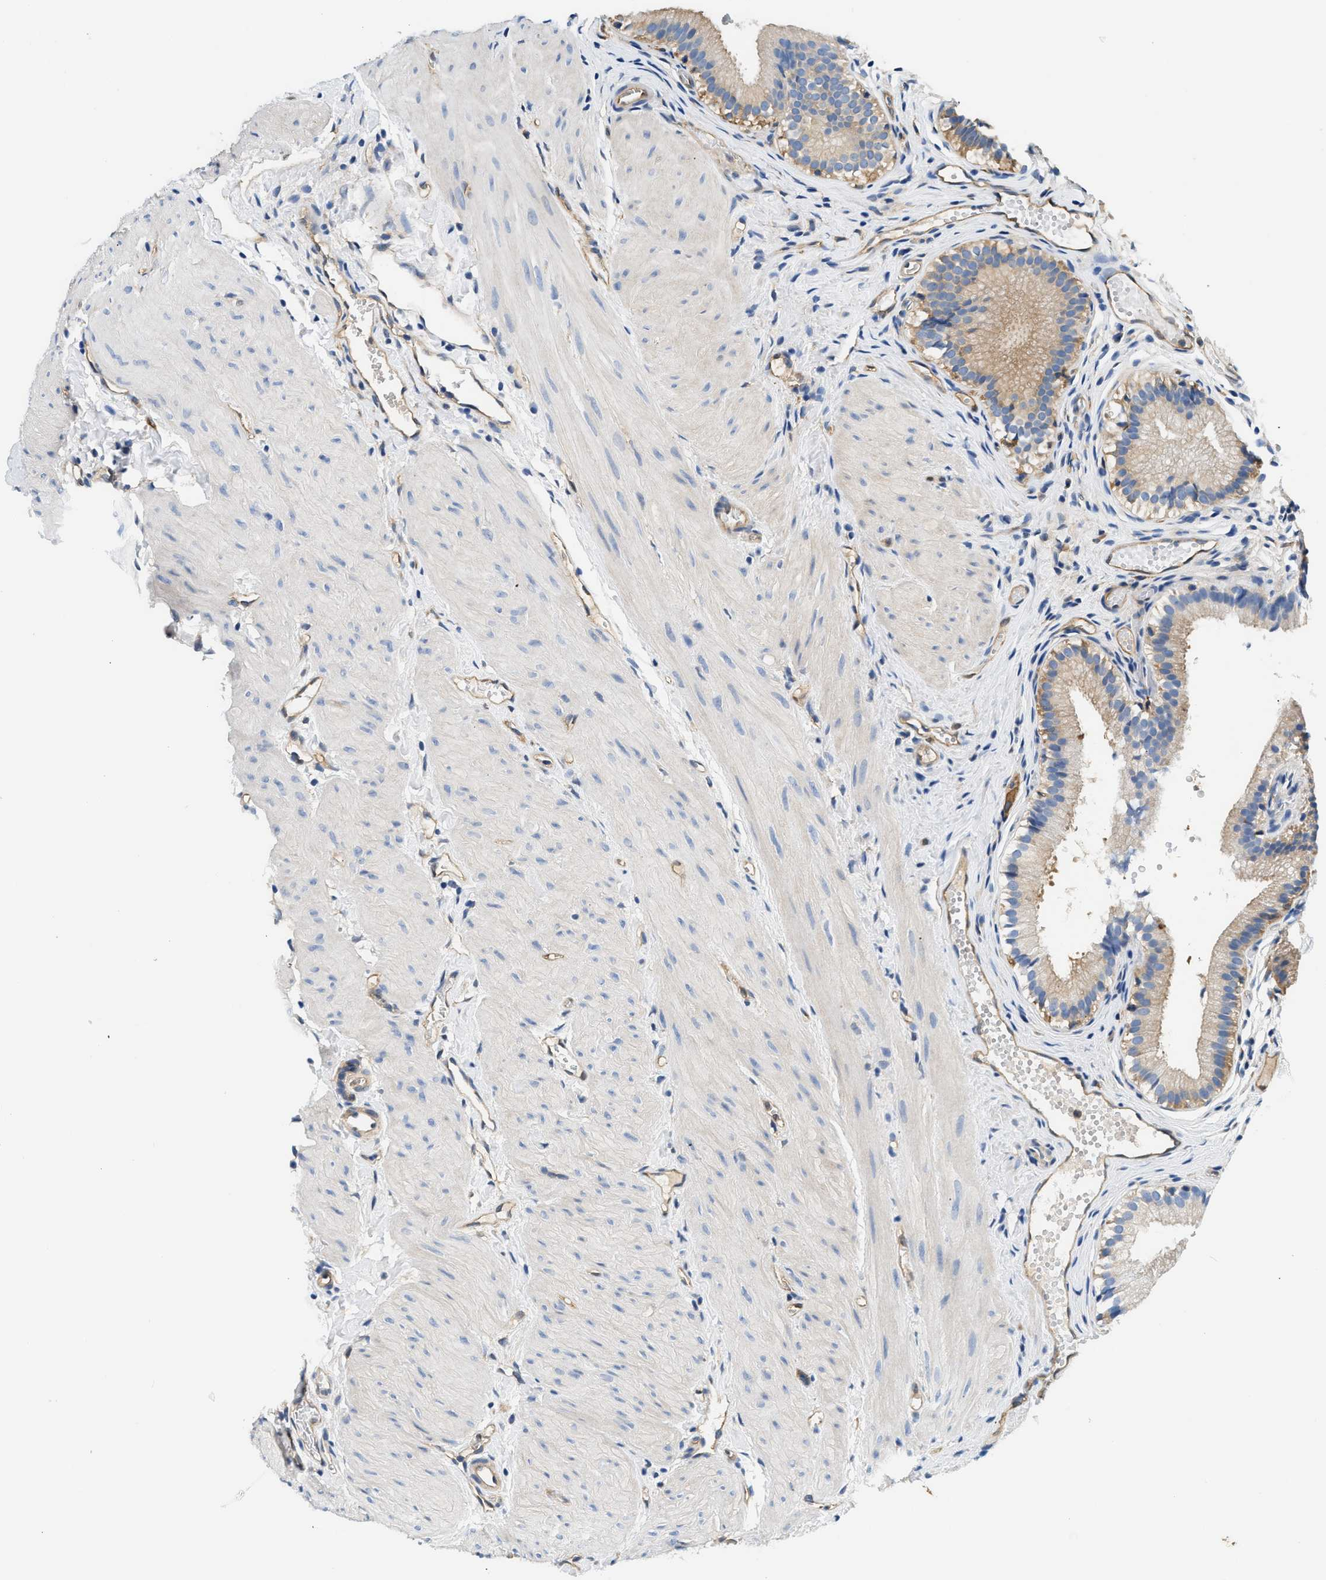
{"staining": {"intensity": "weak", "quantity": ">75%", "location": "cytoplasmic/membranous"}, "tissue": "gallbladder", "cell_type": "Glandular cells", "image_type": "normal", "snomed": [{"axis": "morphology", "description": "Normal tissue, NOS"}, {"axis": "topography", "description": "Gallbladder"}], "caption": "Immunohistochemistry (IHC) (DAB (3,3'-diaminobenzidine)) staining of benign gallbladder exhibits weak cytoplasmic/membranous protein positivity in approximately >75% of glandular cells.", "gene": "PPP2R1B", "patient": {"sex": "female", "age": 26}}